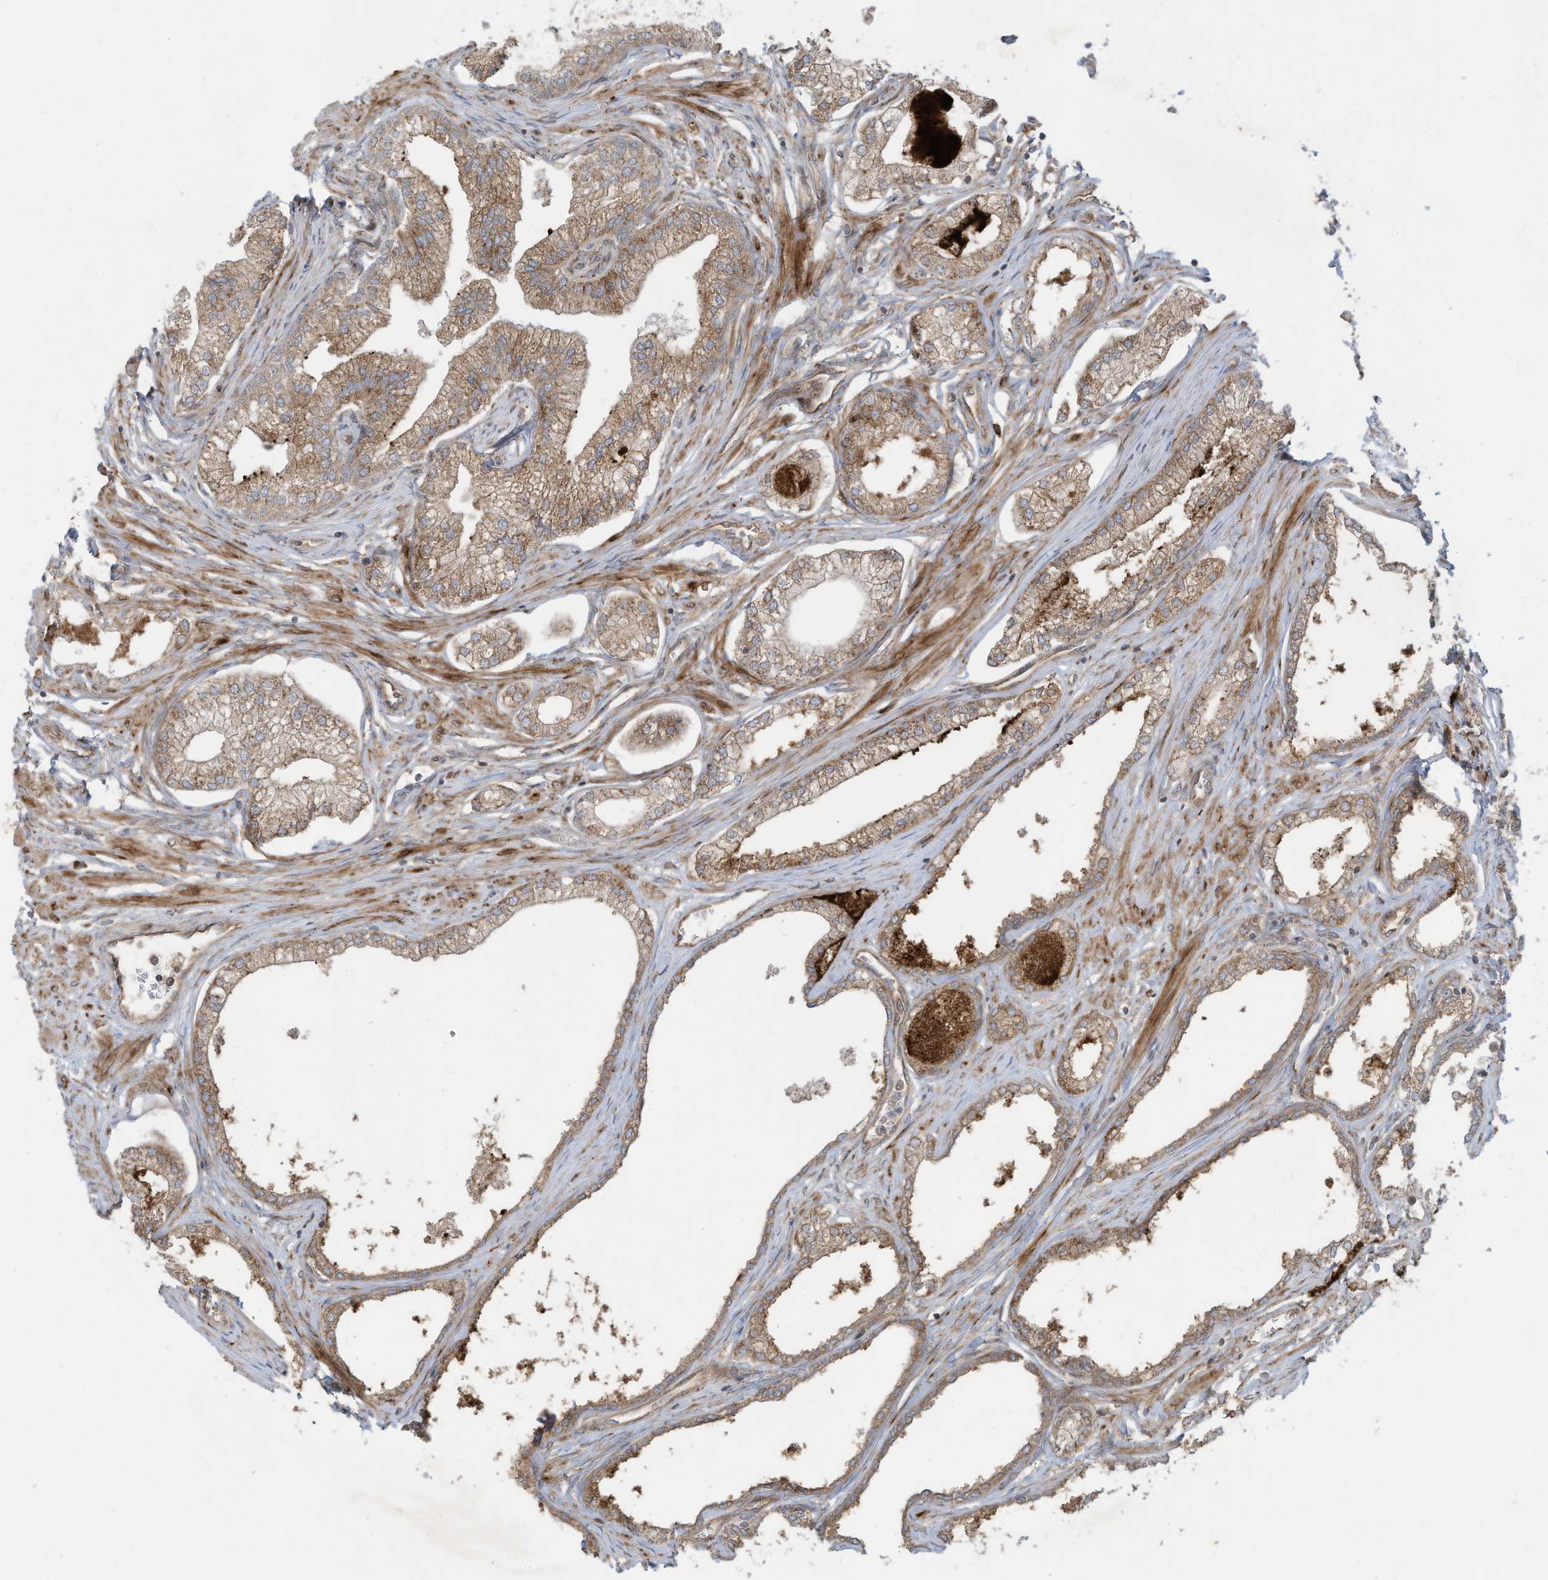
{"staining": {"intensity": "moderate", "quantity": ">75%", "location": "cytoplasmic/membranous"}, "tissue": "prostate", "cell_type": "Glandular cells", "image_type": "normal", "snomed": [{"axis": "morphology", "description": "Normal tissue, NOS"}, {"axis": "morphology", "description": "Urothelial carcinoma, Low grade"}, {"axis": "topography", "description": "Urinary bladder"}, {"axis": "topography", "description": "Prostate"}], "caption": "Immunohistochemistry staining of normal prostate, which reveals medium levels of moderate cytoplasmic/membranous positivity in approximately >75% of glandular cells indicating moderate cytoplasmic/membranous protein positivity. The staining was performed using DAB (brown) for protein detection and nuclei were counterstained in hematoxylin (blue).", "gene": "DDIT4", "patient": {"sex": "male", "age": 60}}